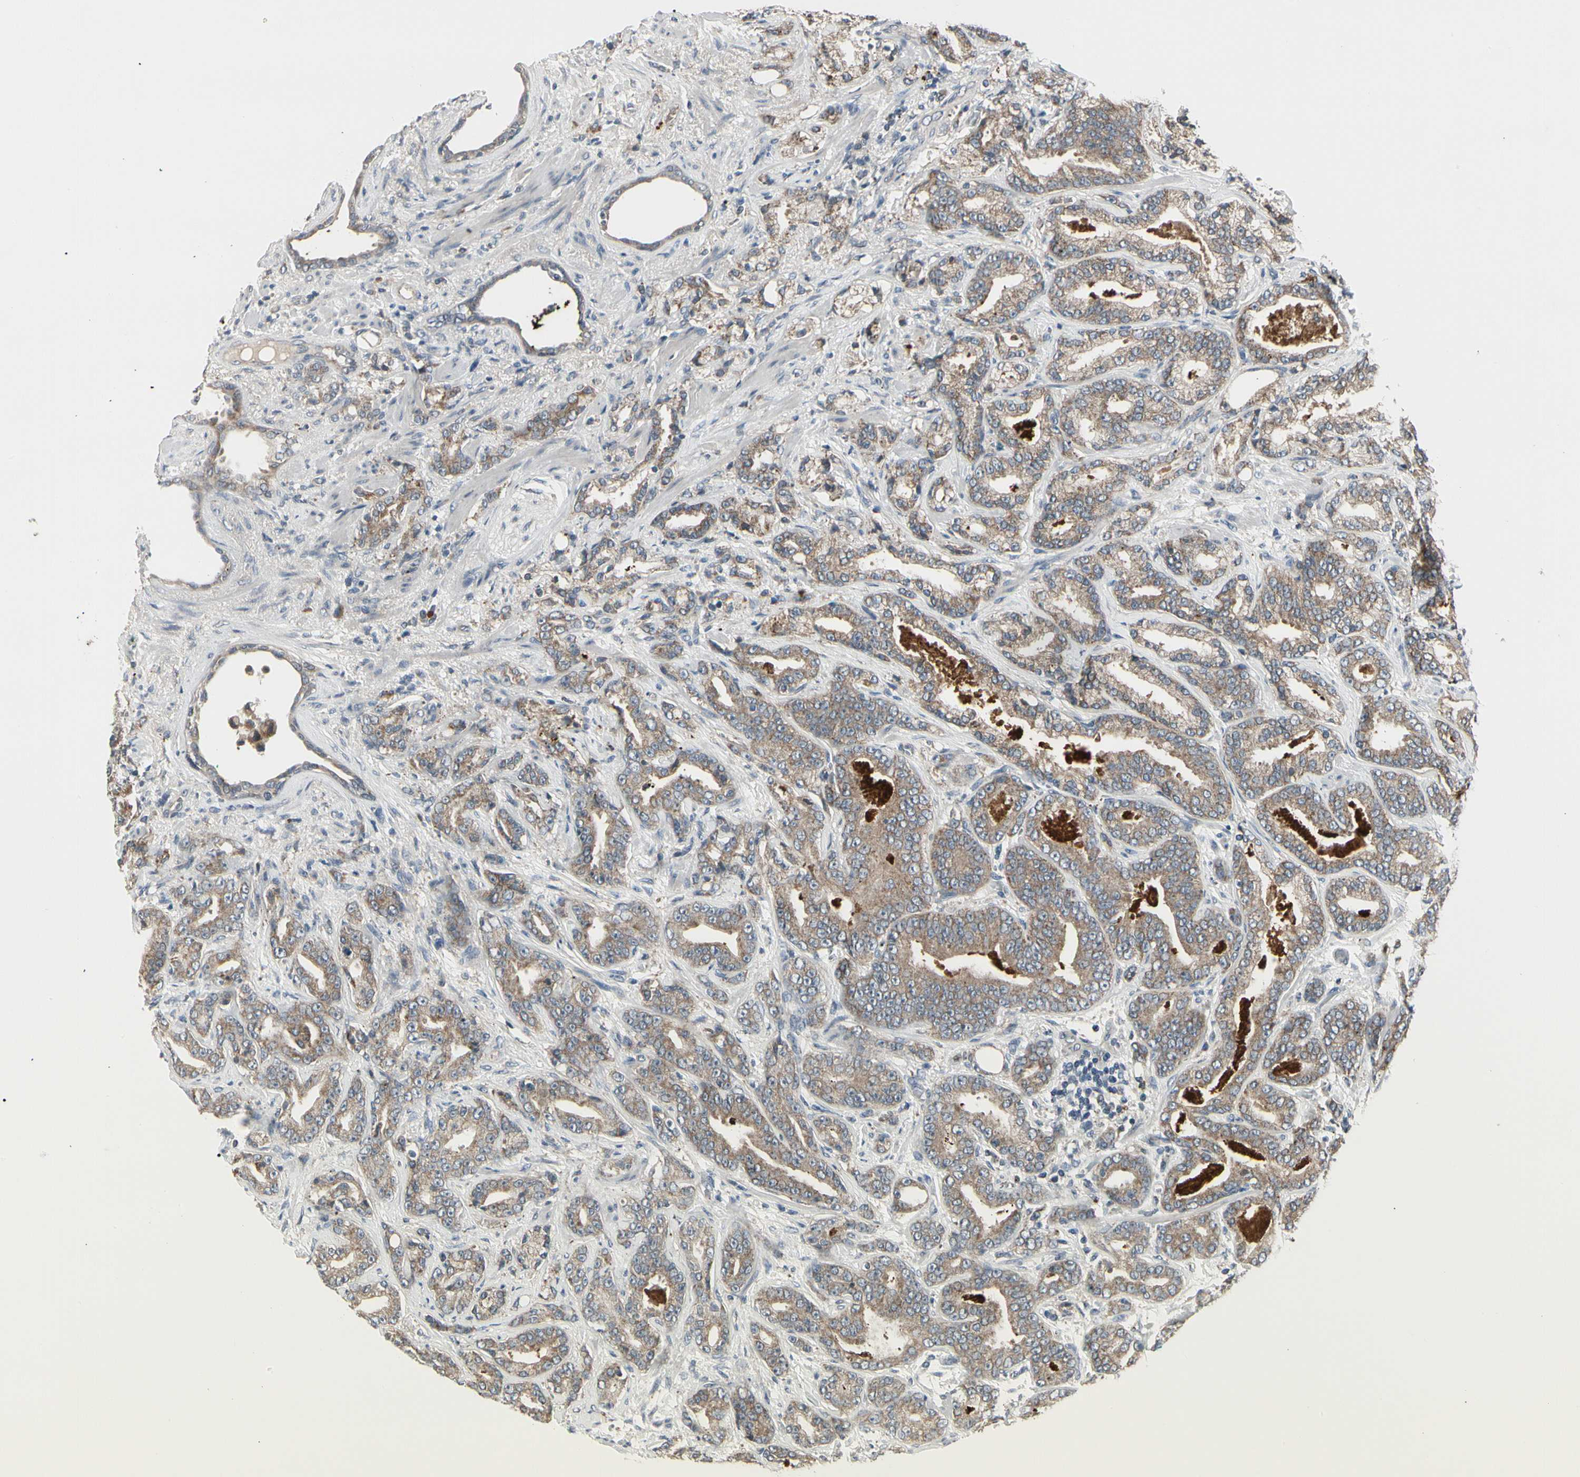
{"staining": {"intensity": "weak", "quantity": ">75%", "location": "cytoplasmic/membranous"}, "tissue": "prostate cancer", "cell_type": "Tumor cells", "image_type": "cancer", "snomed": [{"axis": "morphology", "description": "Adenocarcinoma, Low grade"}, {"axis": "topography", "description": "Prostate"}], "caption": "Prostate cancer (adenocarcinoma (low-grade)) stained with a brown dye shows weak cytoplasmic/membranous positive expression in about >75% of tumor cells.", "gene": "GRN", "patient": {"sex": "male", "age": 63}}